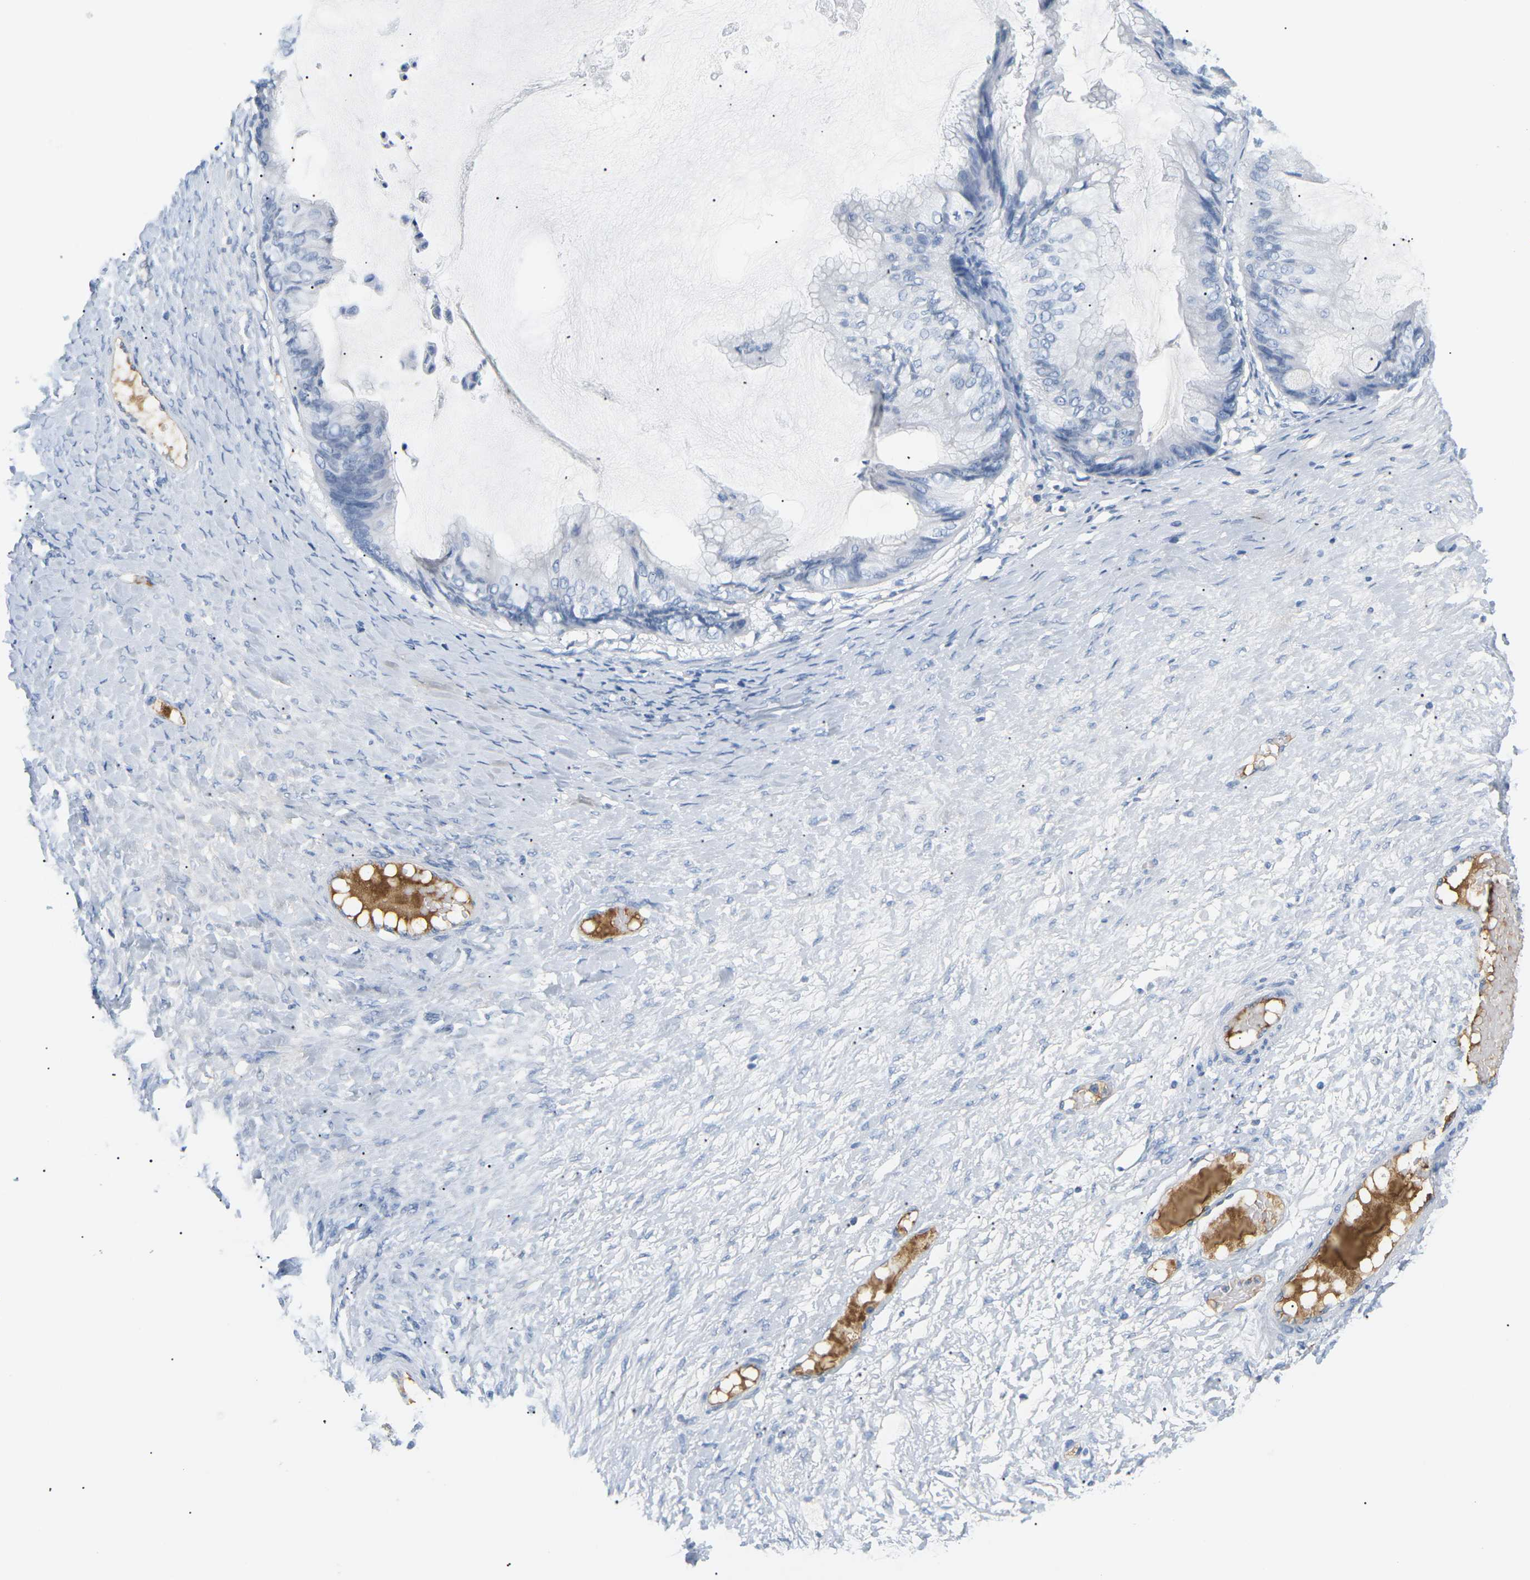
{"staining": {"intensity": "negative", "quantity": "none", "location": "none"}, "tissue": "ovarian cancer", "cell_type": "Tumor cells", "image_type": "cancer", "snomed": [{"axis": "morphology", "description": "Cystadenocarcinoma, mucinous, NOS"}, {"axis": "topography", "description": "Ovary"}], "caption": "There is no significant positivity in tumor cells of mucinous cystadenocarcinoma (ovarian).", "gene": "APOB", "patient": {"sex": "female", "age": 61}}